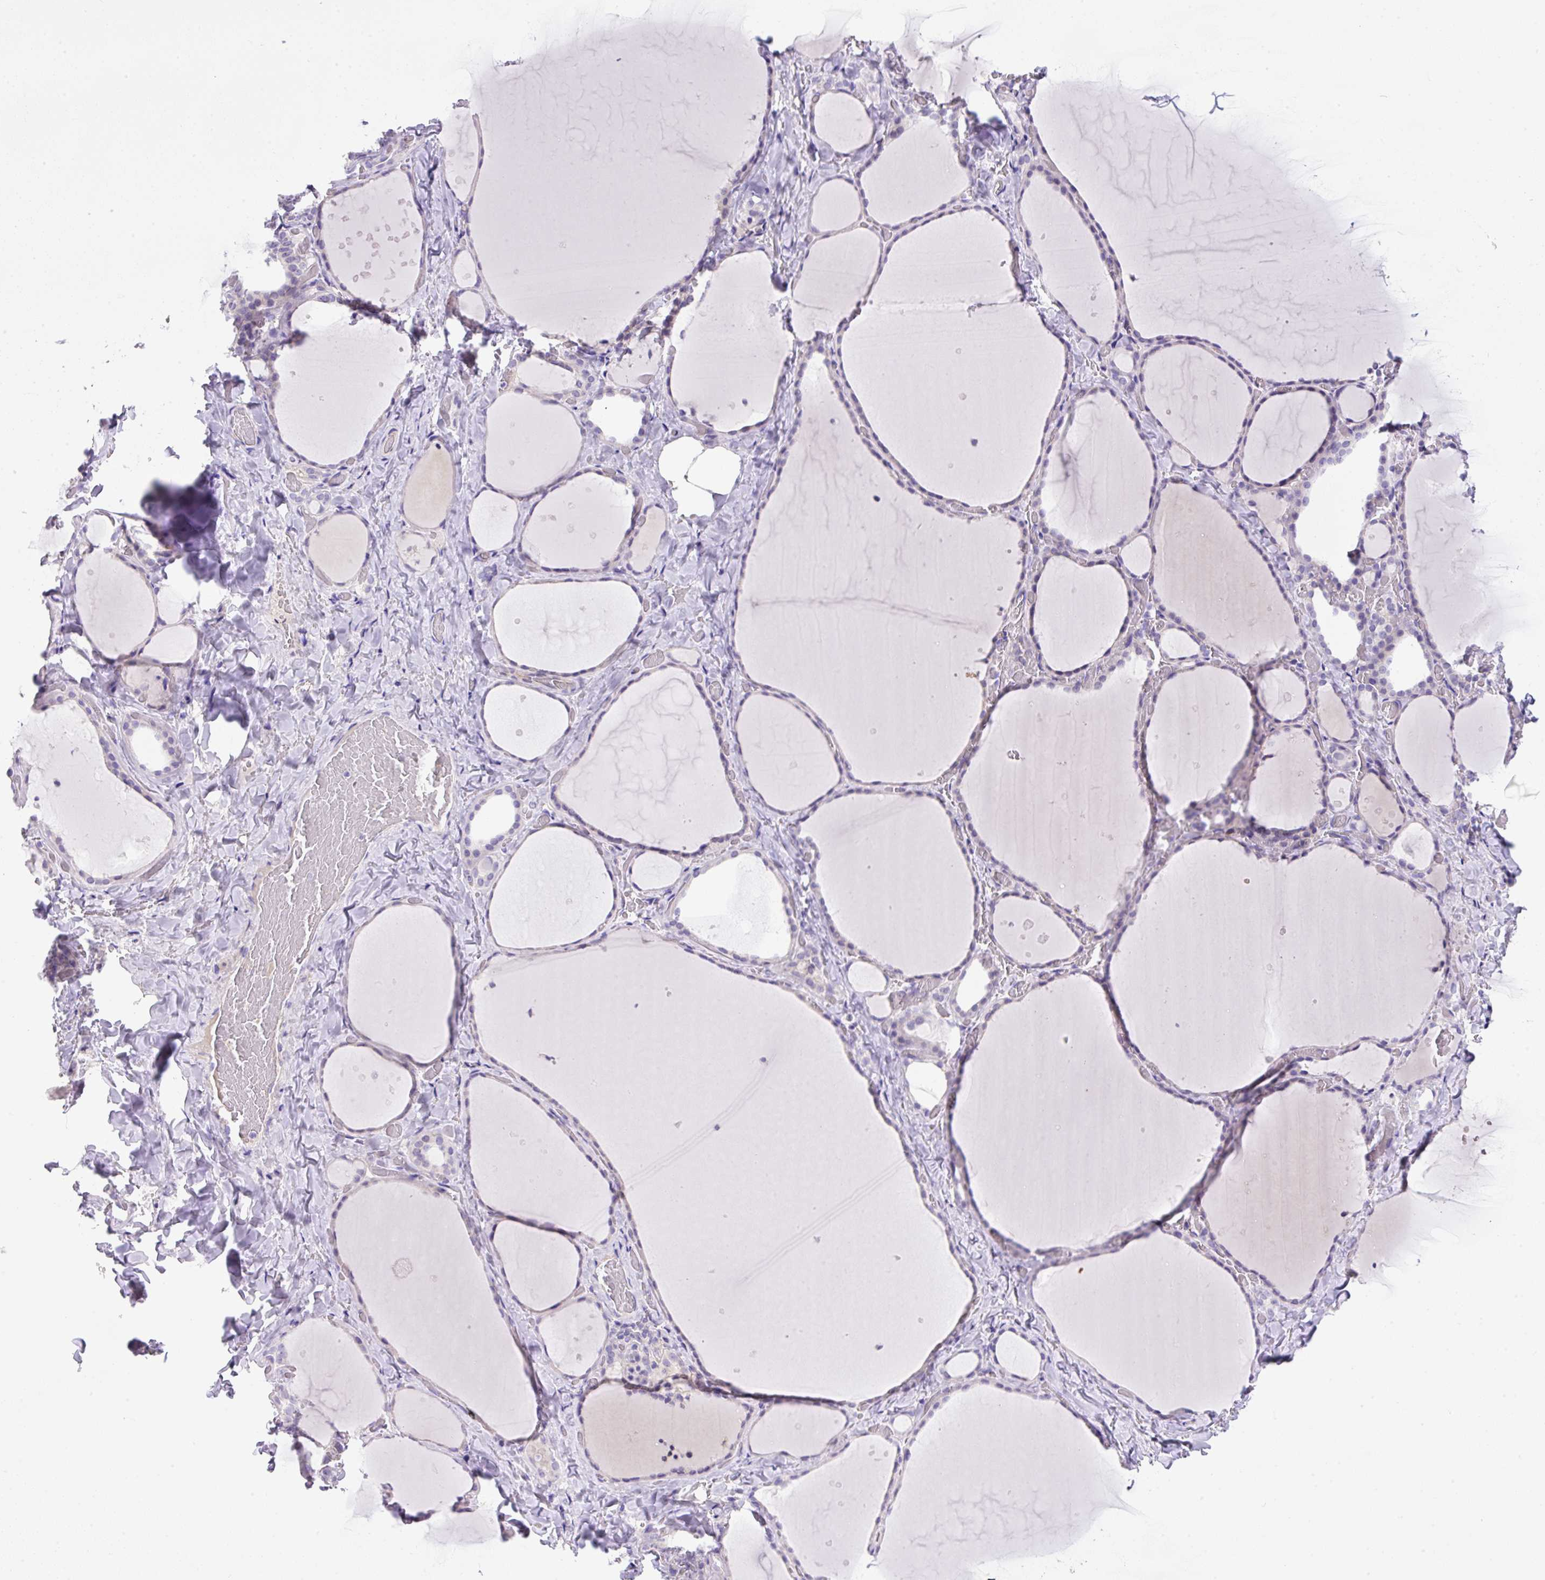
{"staining": {"intensity": "negative", "quantity": "none", "location": "none"}, "tissue": "thyroid gland", "cell_type": "Glandular cells", "image_type": "normal", "snomed": [{"axis": "morphology", "description": "Normal tissue, NOS"}, {"axis": "topography", "description": "Thyroid gland"}], "caption": "DAB (3,3'-diaminobenzidine) immunohistochemical staining of normal thyroid gland displays no significant expression in glandular cells.", "gene": "NPTN", "patient": {"sex": "female", "age": 36}}